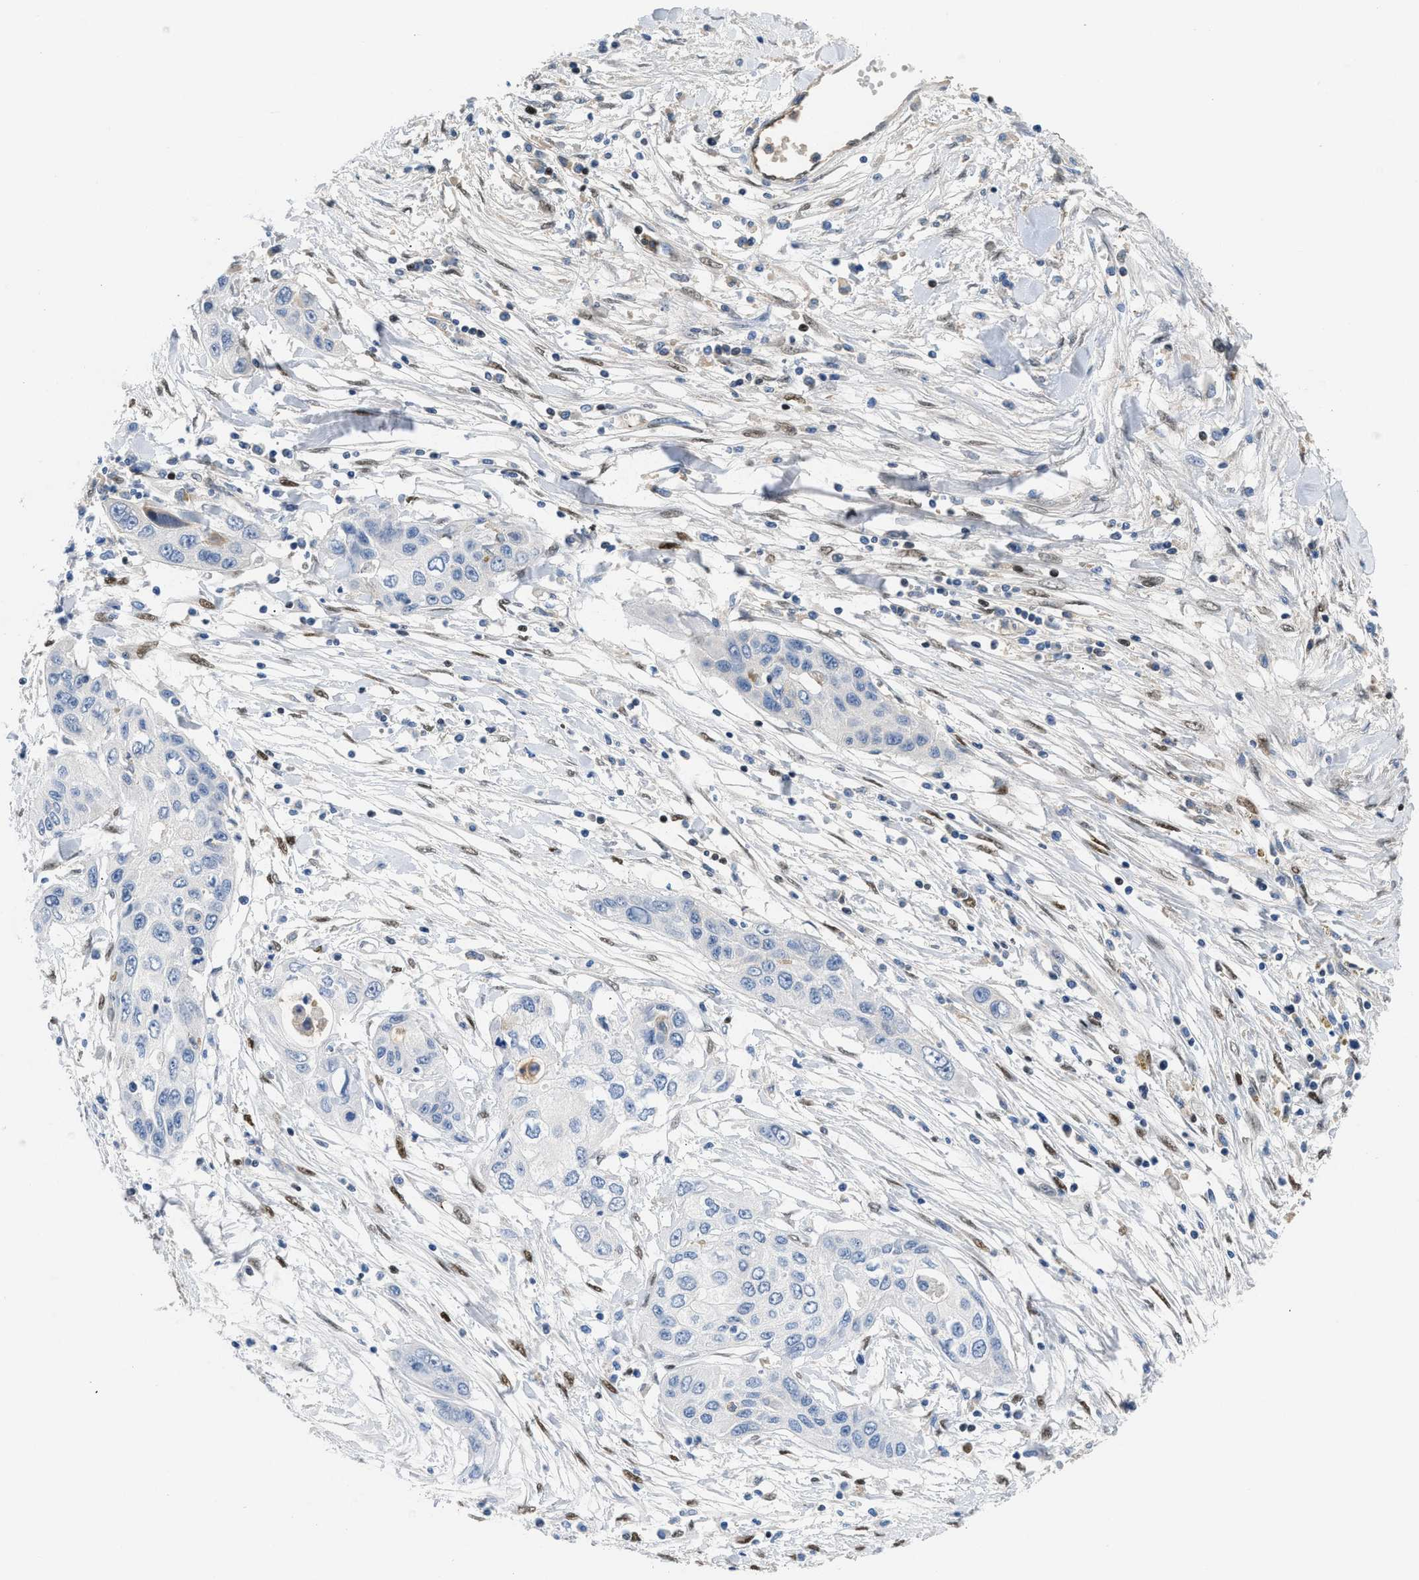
{"staining": {"intensity": "negative", "quantity": "none", "location": "none"}, "tissue": "pancreatic cancer", "cell_type": "Tumor cells", "image_type": "cancer", "snomed": [{"axis": "morphology", "description": "Adenocarcinoma, NOS"}, {"axis": "topography", "description": "Pancreas"}], "caption": "Immunohistochemistry photomicrograph of human pancreatic cancer (adenocarcinoma) stained for a protein (brown), which shows no staining in tumor cells.", "gene": "LEF1", "patient": {"sex": "female", "age": 70}}